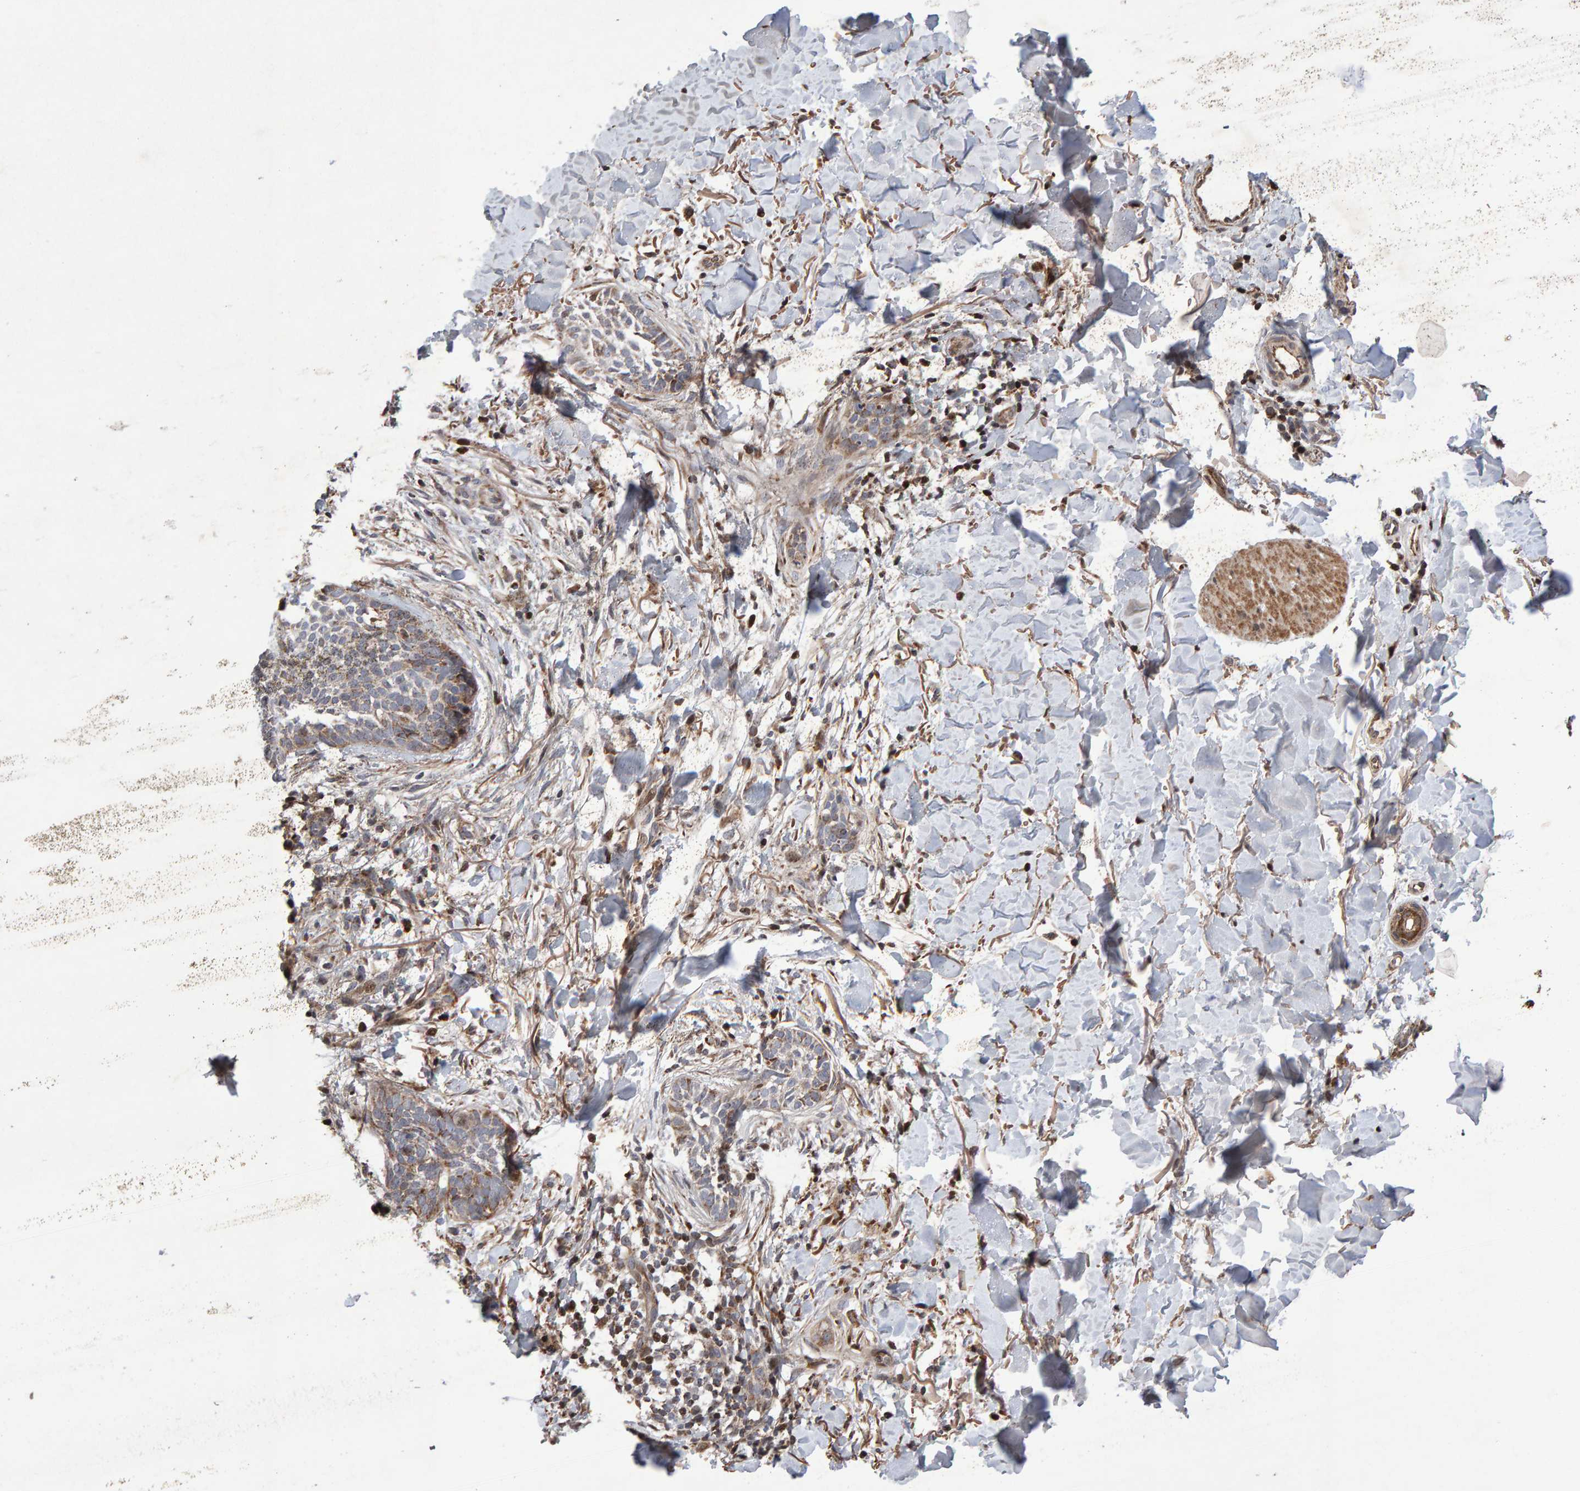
{"staining": {"intensity": "weak", "quantity": "<25%", "location": "cytoplasmic/membranous"}, "tissue": "skin cancer", "cell_type": "Tumor cells", "image_type": "cancer", "snomed": [{"axis": "morphology", "description": "Normal tissue, NOS"}, {"axis": "morphology", "description": "Basal cell carcinoma"}, {"axis": "topography", "description": "Skin"}], "caption": "This is an immunohistochemistry (IHC) micrograph of skin cancer (basal cell carcinoma). There is no staining in tumor cells.", "gene": "PECR", "patient": {"sex": "male", "age": 67}}